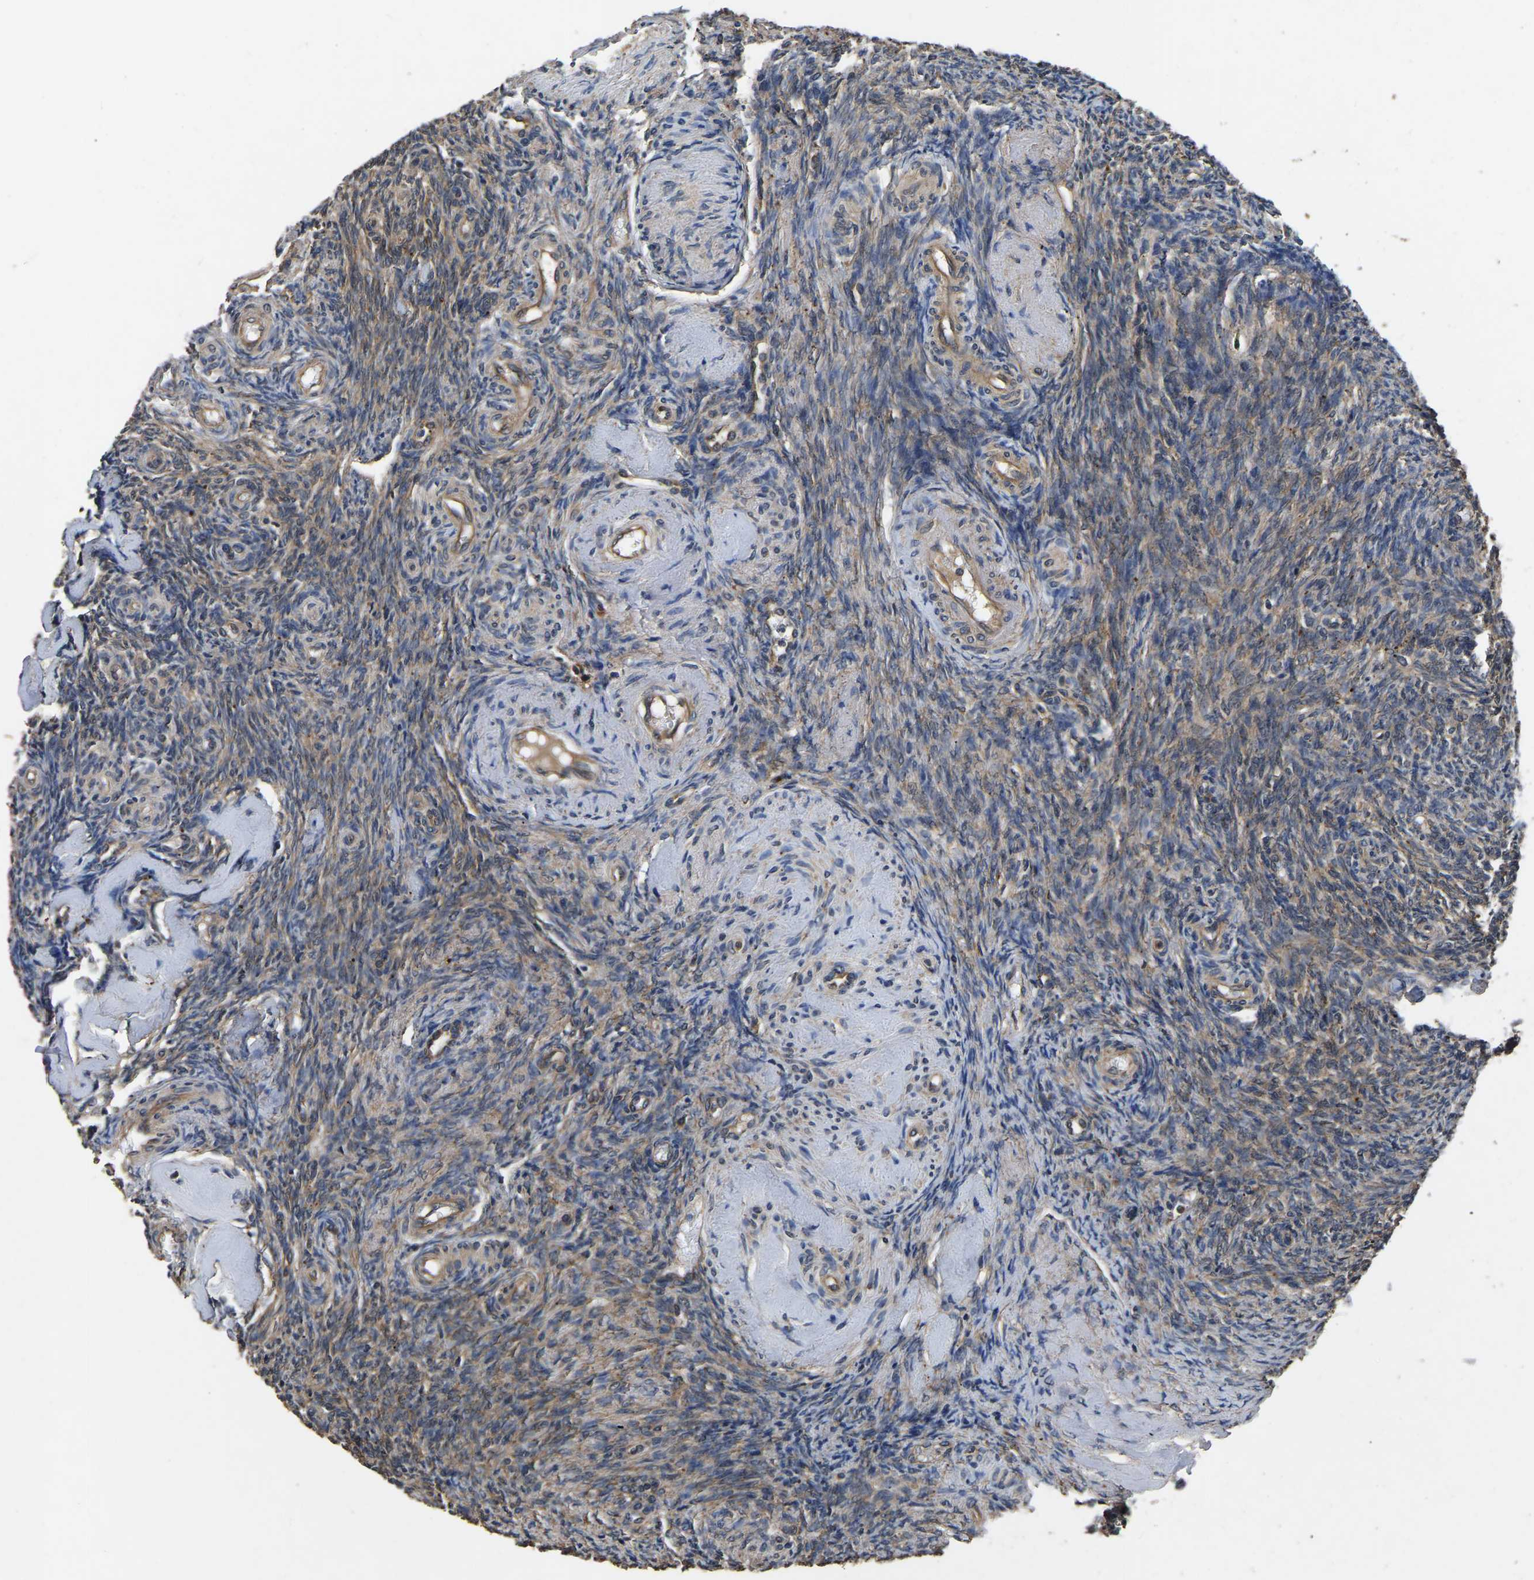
{"staining": {"intensity": "moderate", "quantity": ">75%", "location": "cytoplasmic/membranous"}, "tissue": "ovary", "cell_type": "Ovarian stroma cells", "image_type": "normal", "snomed": [{"axis": "morphology", "description": "Normal tissue, NOS"}, {"axis": "topography", "description": "Ovary"}], "caption": "IHC (DAB) staining of normal ovary shows moderate cytoplasmic/membranous protein staining in about >75% of ovarian stroma cells.", "gene": "CRYZL1", "patient": {"sex": "female", "age": 41}}